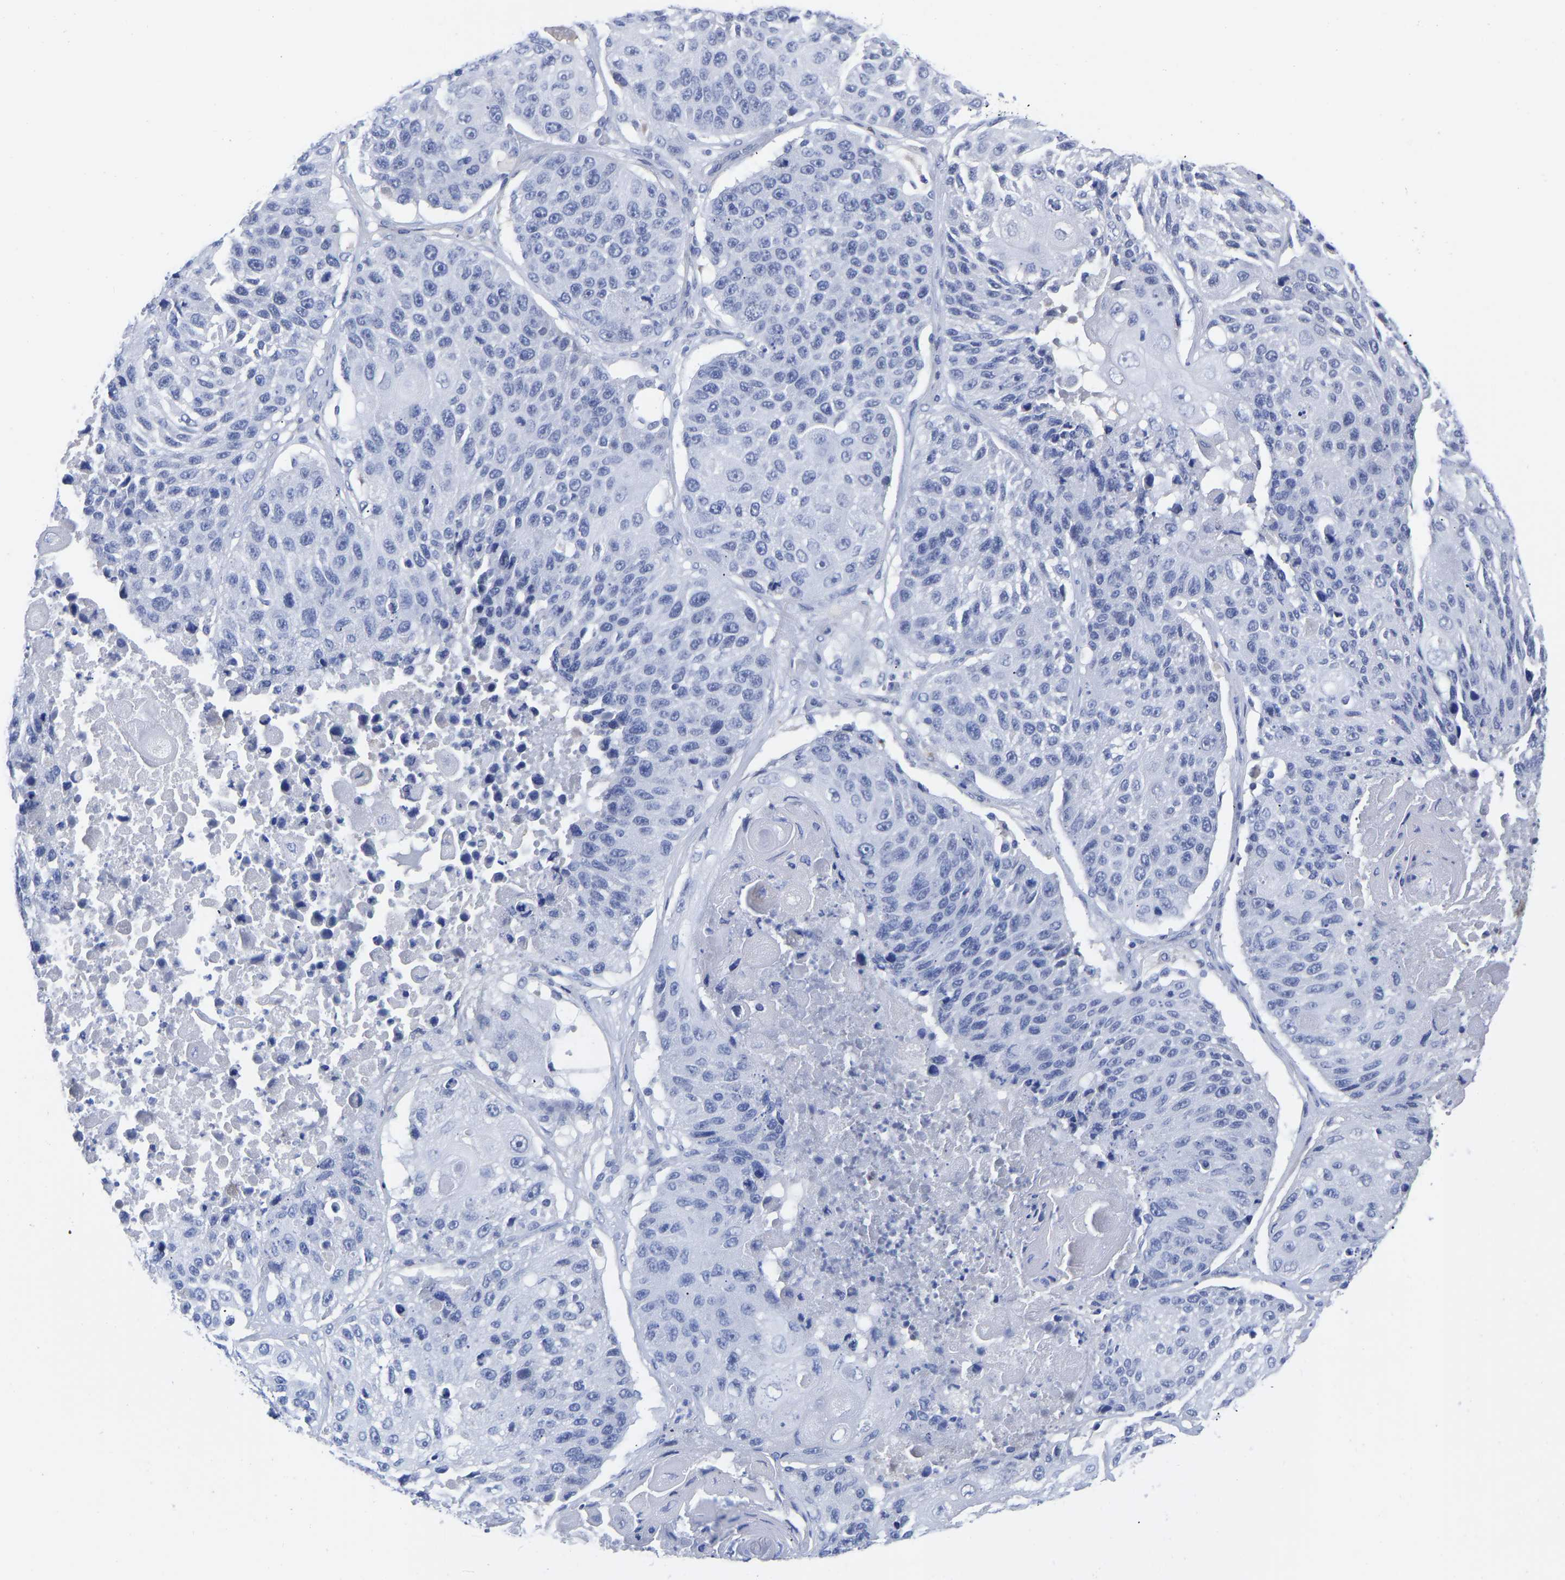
{"staining": {"intensity": "negative", "quantity": "none", "location": "none"}, "tissue": "lung cancer", "cell_type": "Tumor cells", "image_type": "cancer", "snomed": [{"axis": "morphology", "description": "Squamous cell carcinoma, NOS"}, {"axis": "topography", "description": "Lung"}], "caption": "Tumor cells are negative for brown protein staining in lung squamous cell carcinoma.", "gene": "GPA33", "patient": {"sex": "male", "age": 61}}